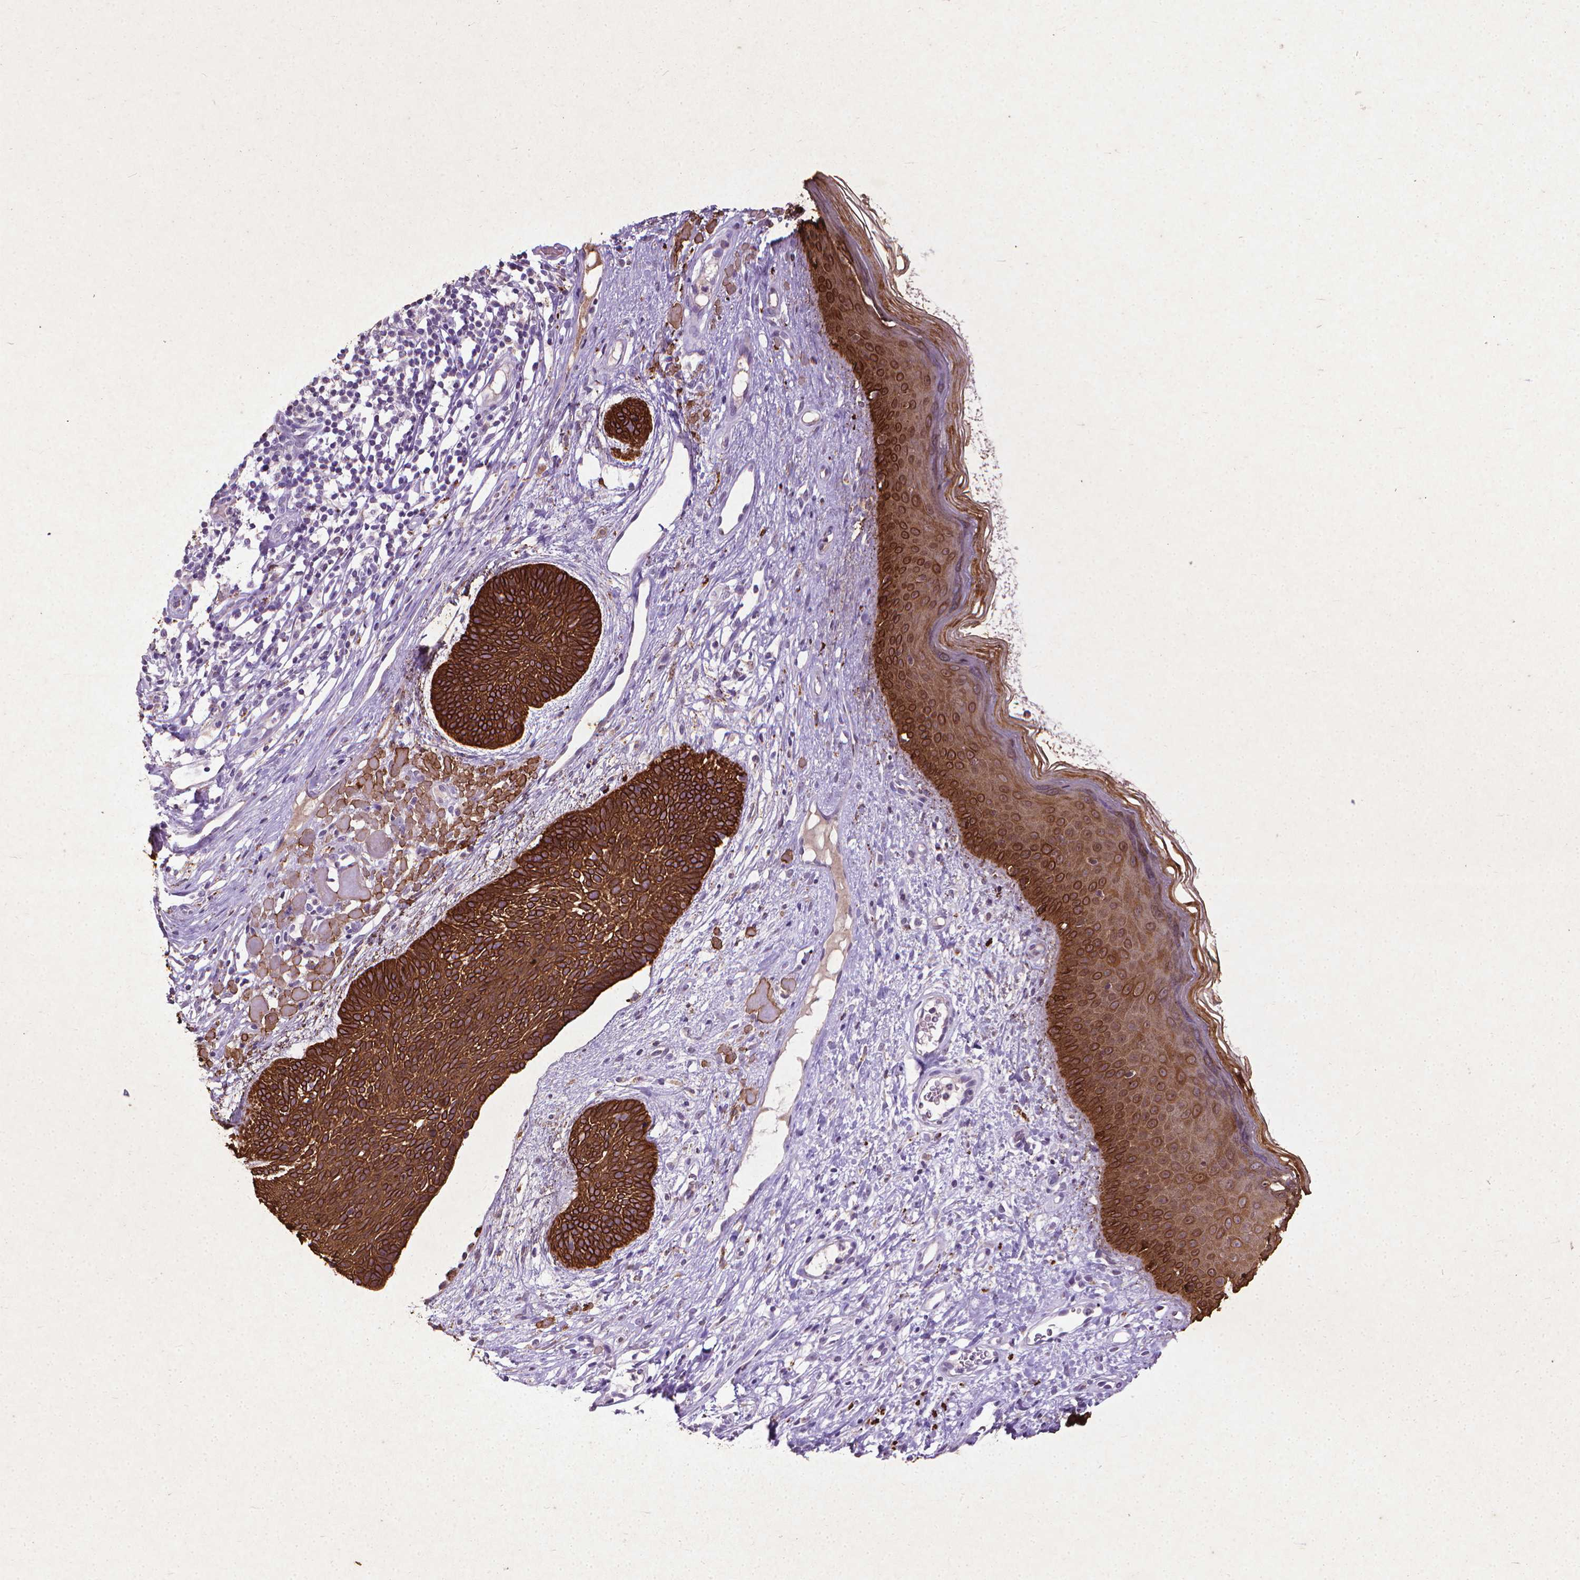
{"staining": {"intensity": "strong", "quantity": ">75%", "location": "cytoplasmic/membranous"}, "tissue": "skin cancer", "cell_type": "Tumor cells", "image_type": "cancer", "snomed": [{"axis": "morphology", "description": "Basal cell carcinoma"}, {"axis": "topography", "description": "Skin"}], "caption": "Tumor cells demonstrate strong cytoplasmic/membranous positivity in about >75% of cells in basal cell carcinoma (skin). The protein of interest is shown in brown color, while the nuclei are stained blue.", "gene": "KRT5", "patient": {"sex": "male", "age": 85}}